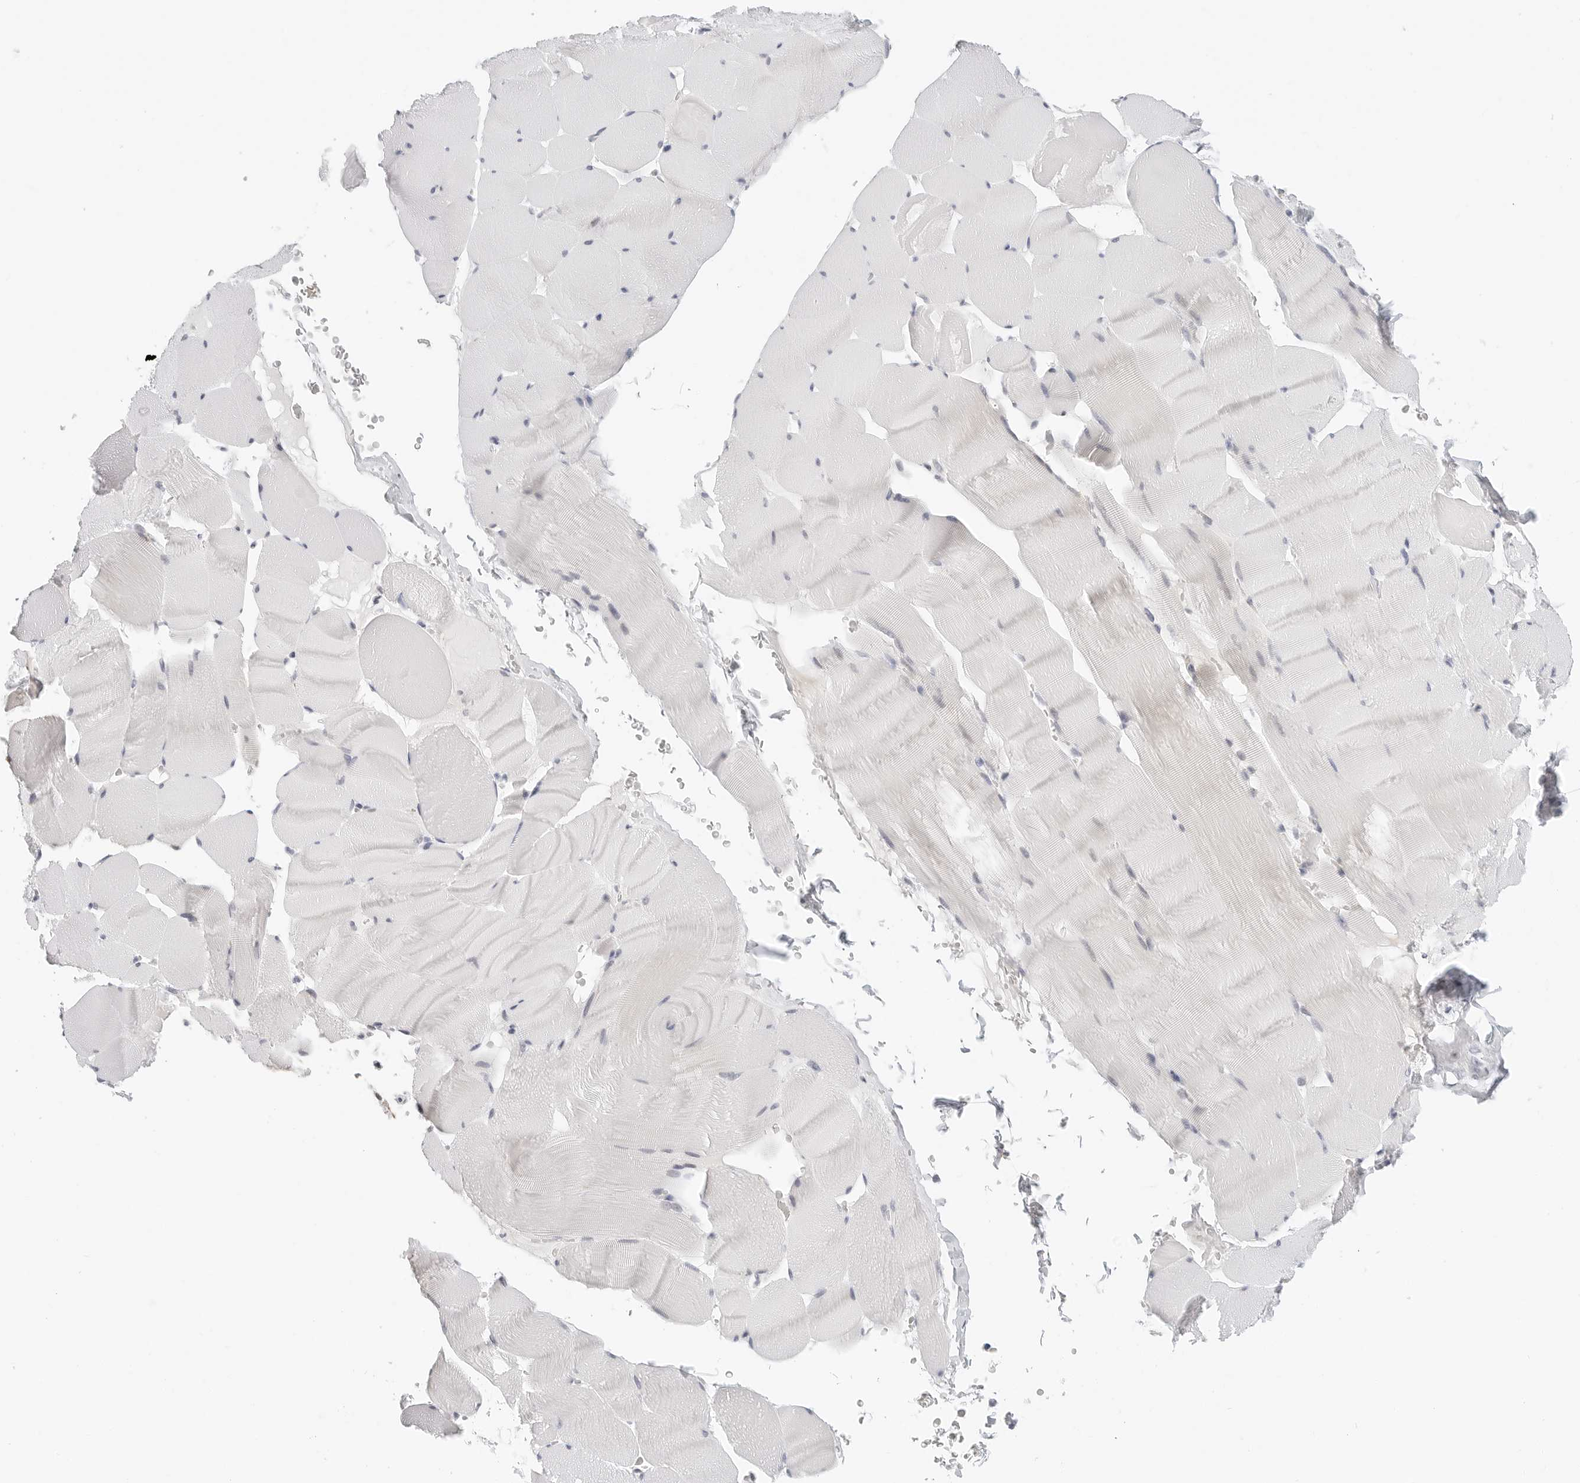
{"staining": {"intensity": "negative", "quantity": "none", "location": "none"}, "tissue": "skeletal muscle", "cell_type": "Myocytes", "image_type": "normal", "snomed": [{"axis": "morphology", "description": "Normal tissue, NOS"}, {"axis": "topography", "description": "Skeletal muscle"}], "caption": "IHC image of unremarkable skeletal muscle stained for a protein (brown), which reveals no staining in myocytes.", "gene": "TSEN2", "patient": {"sex": "male", "age": 62}}